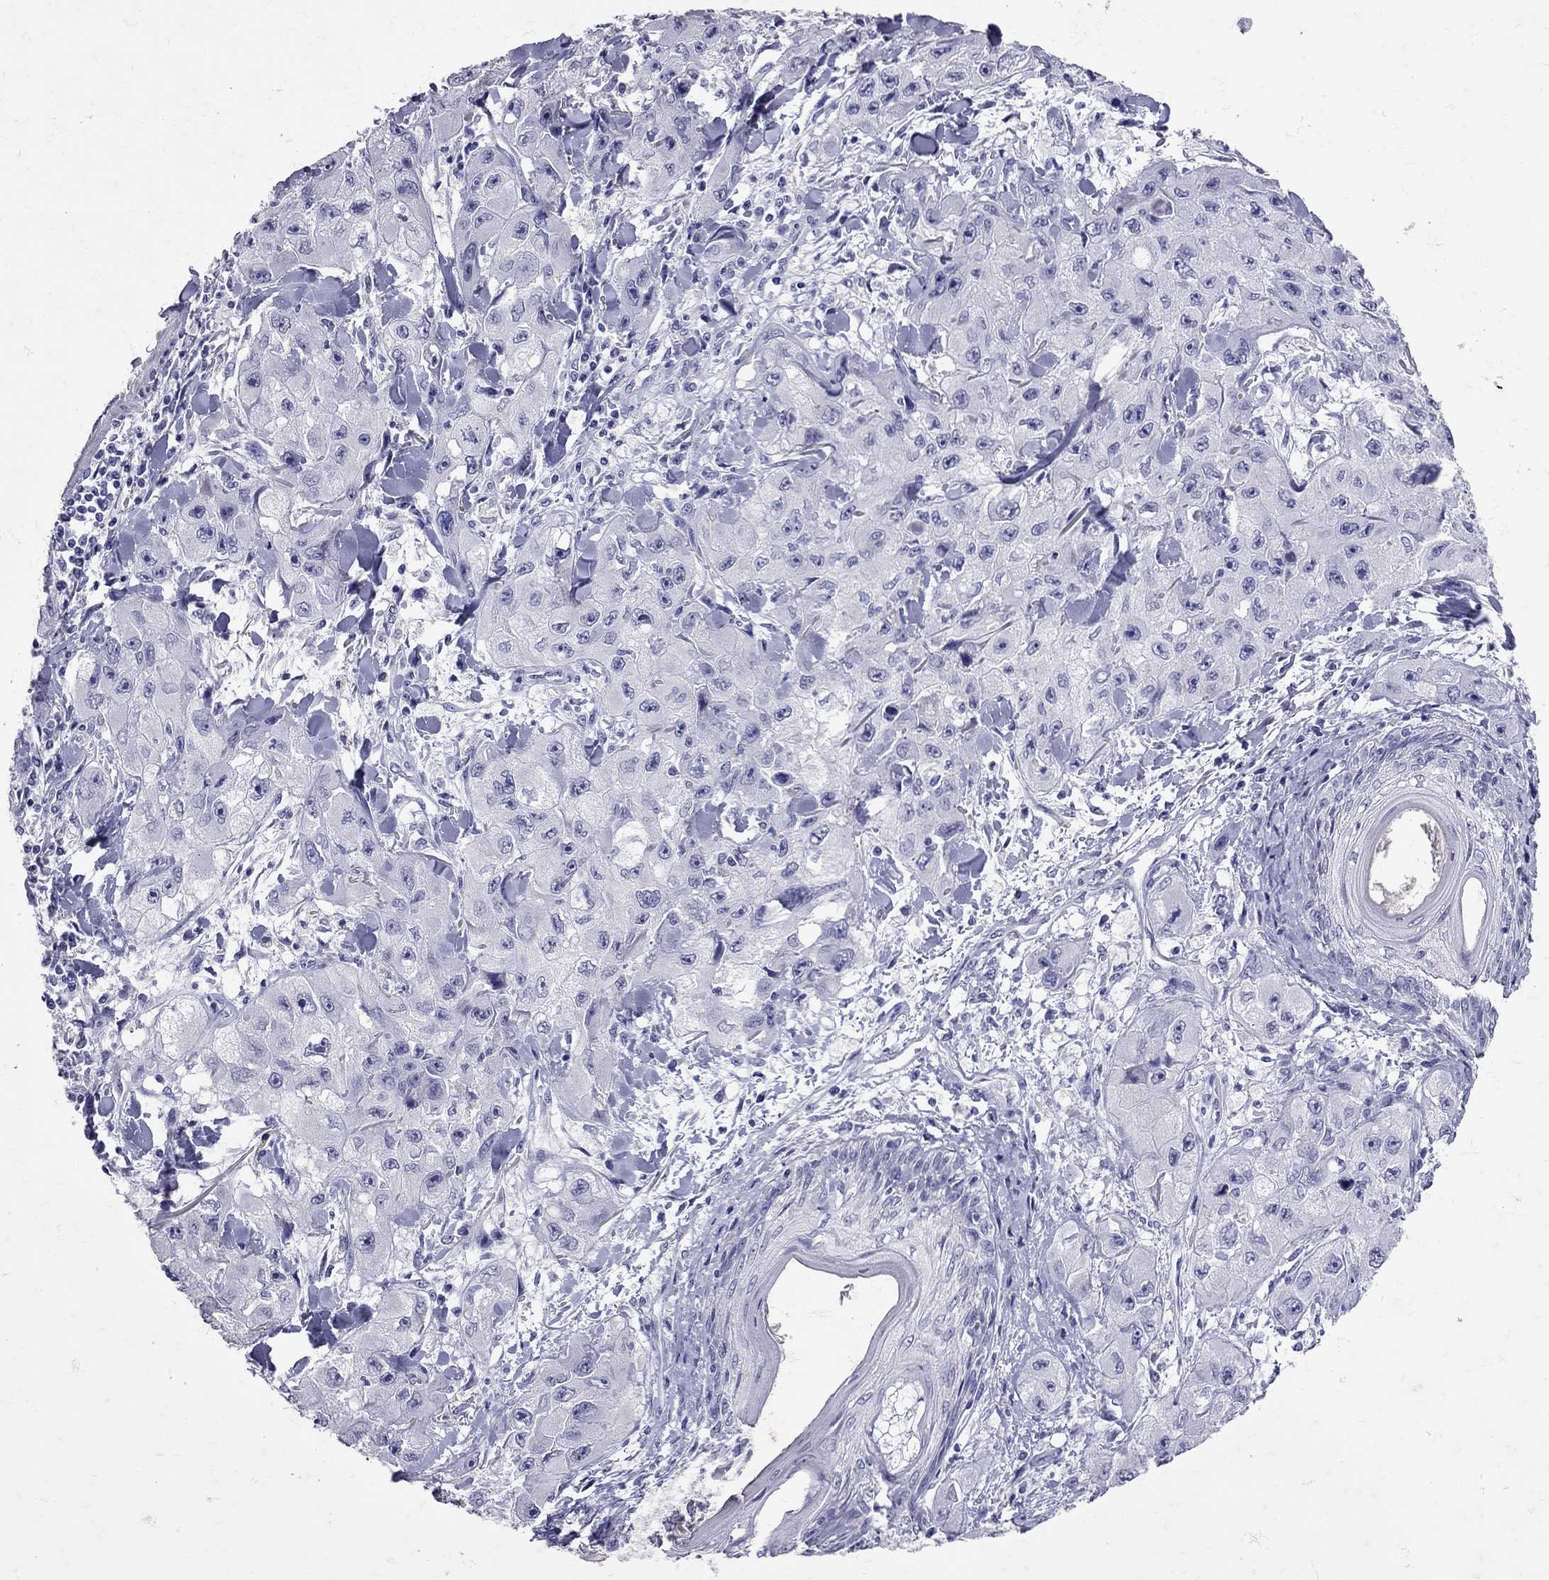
{"staining": {"intensity": "negative", "quantity": "none", "location": "none"}, "tissue": "skin cancer", "cell_type": "Tumor cells", "image_type": "cancer", "snomed": [{"axis": "morphology", "description": "Squamous cell carcinoma, NOS"}, {"axis": "topography", "description": "Skin"}, {"axis": "topography", "description": "Subcutis"}], "caption": "The histopathology image displays no significant staining in tumor cells of squamous cell carcinoma (skin).", "gene": "SST", "patient": {"sex": "male", "age": 73}}